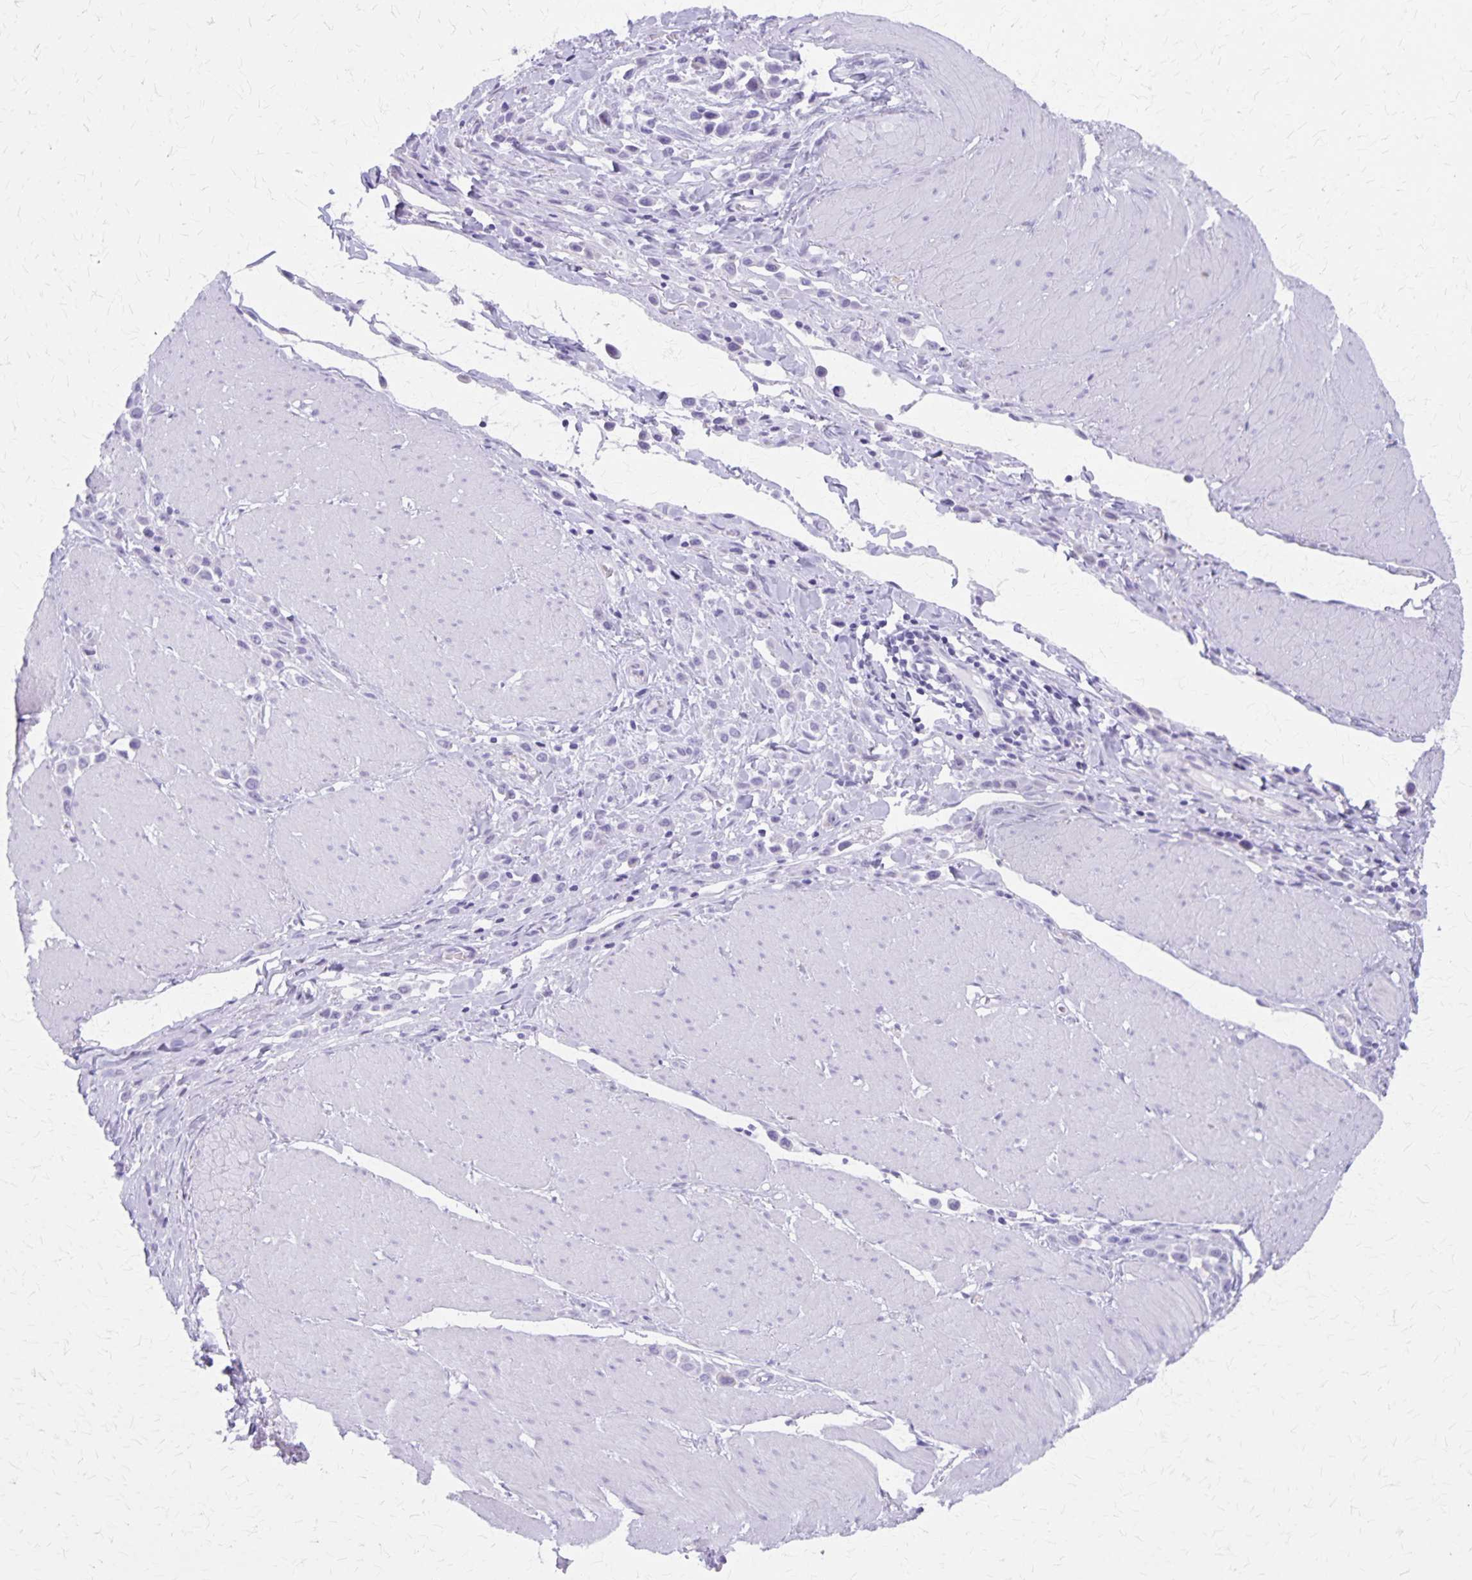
{"staining": {"intensity": "negative", "quantity": "none", "location": "none"}, "tissue": "stomach cancer", "cell_type": "Tumor cells", "image_type": "cancer", "snomed": [{"axis": "morphology", "description": "Adenocarcinoma, NOS"}, {"axis": "topography", "description": "Stomach"}], "caption": "Histopathology image shows no significant protein staining in tumor cells of stomach cancer. (Stains: DAB (3,3'-diaminobenzidine) IHC with hematoxylin counter stain, Microscopy: brightfield microscopy at high magnification).", "gene": "DEFA5", "patient": {"sex": "male", "age": 47}}